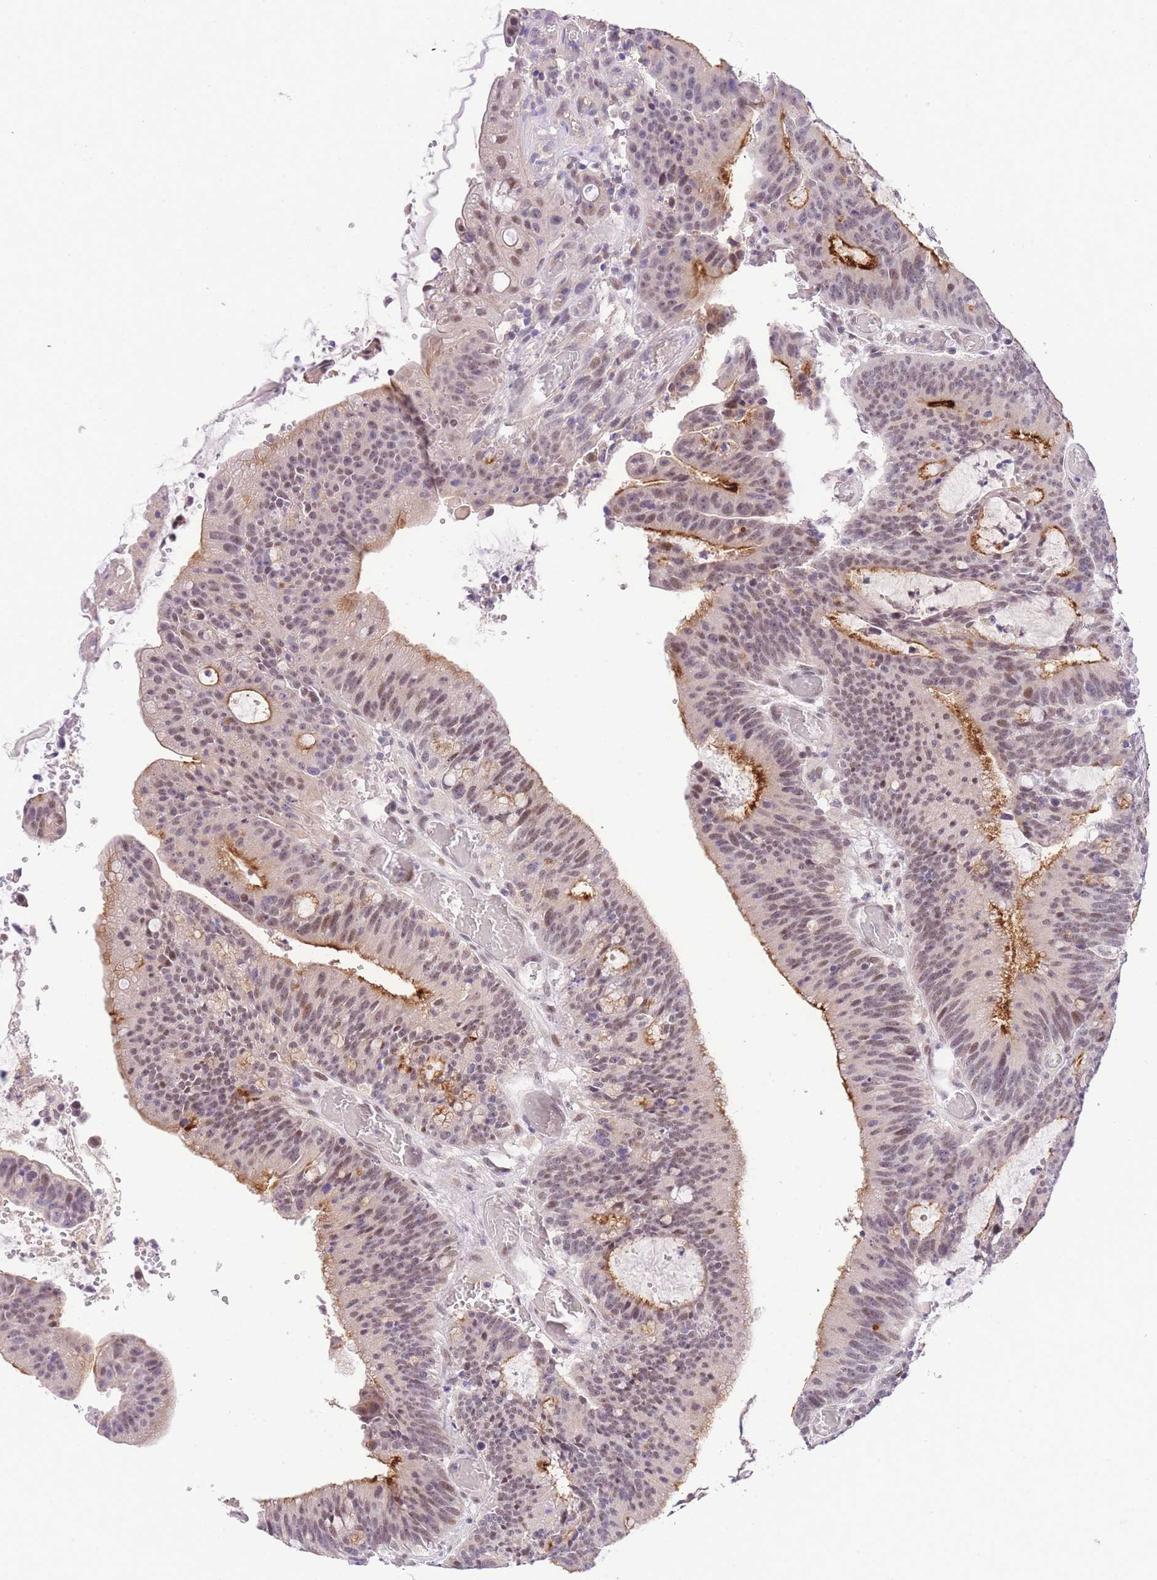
{"staining": {"intensity": "weak", "quantity": "25%-75%", "location": "cytoplasmic/membranous,nuclear"}, "tissue": "colorectal cancer", "cell_type": "Tumor cells", "image_type": "cancer", "snomed": [{"axis": "morphology", "description": "Adenocarcinoma, NOS"}, {"axis": "topography", "description": "Rectum"}], "caption": "Adenocarcinoma (colorectal) stained with immunohistochemistry (IHC) exhibits weak cytoplasmic/membranous and nuclear staining in about 25%-75% of tumor cells.", "gene": "SLC35F2", "patient": {"sex": "female", "age": 77}}